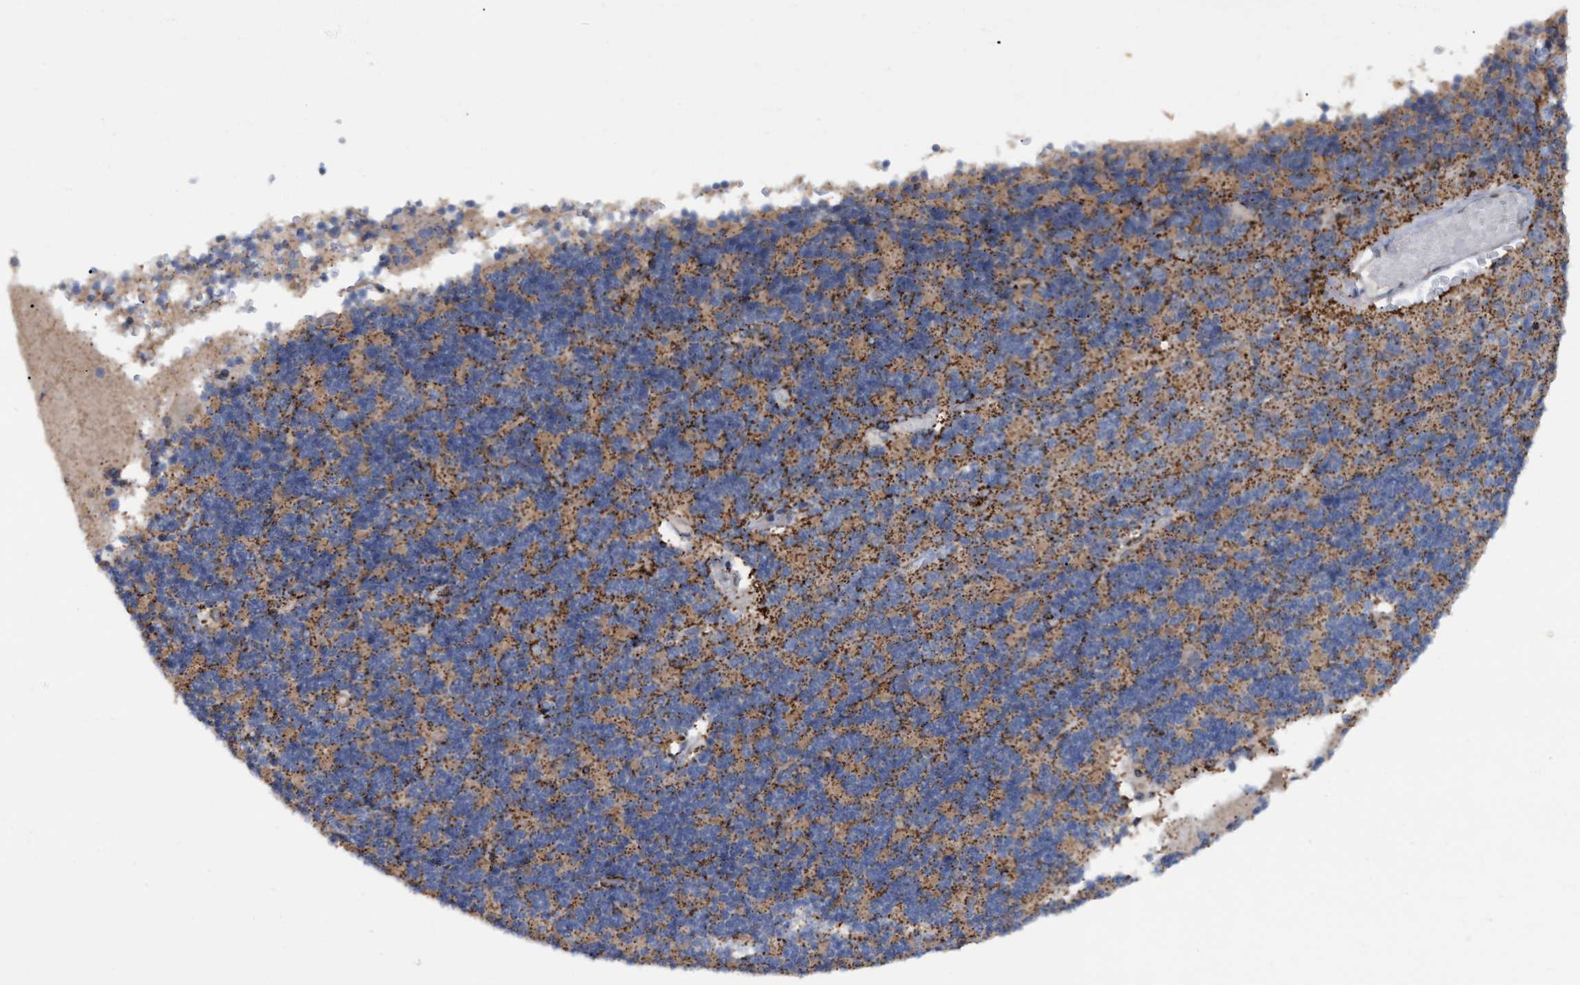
{"staining": {"intensity": "weak", "quantity": ">75%", "location": "cytoplasmic/membranous"}, "tissue": "cerebellum", "cell_type": "Cells in granular layer", "image_type": "normal", "snomed": [{"axis": "morphology", "description": "Normal tissue, NOS"}, {"axis": "topography", "description": "Cerebellum"}], "caption": "DAB (3,3'-diaminobenzidine) immunohistochemical staining of normal cerebellum exhibits weak cytoplasmic/membranous protein positivity in approximately >75% of cells in granular layer.", "gene": "MGLL", "patient": {"sex": "female", "age": 19}}